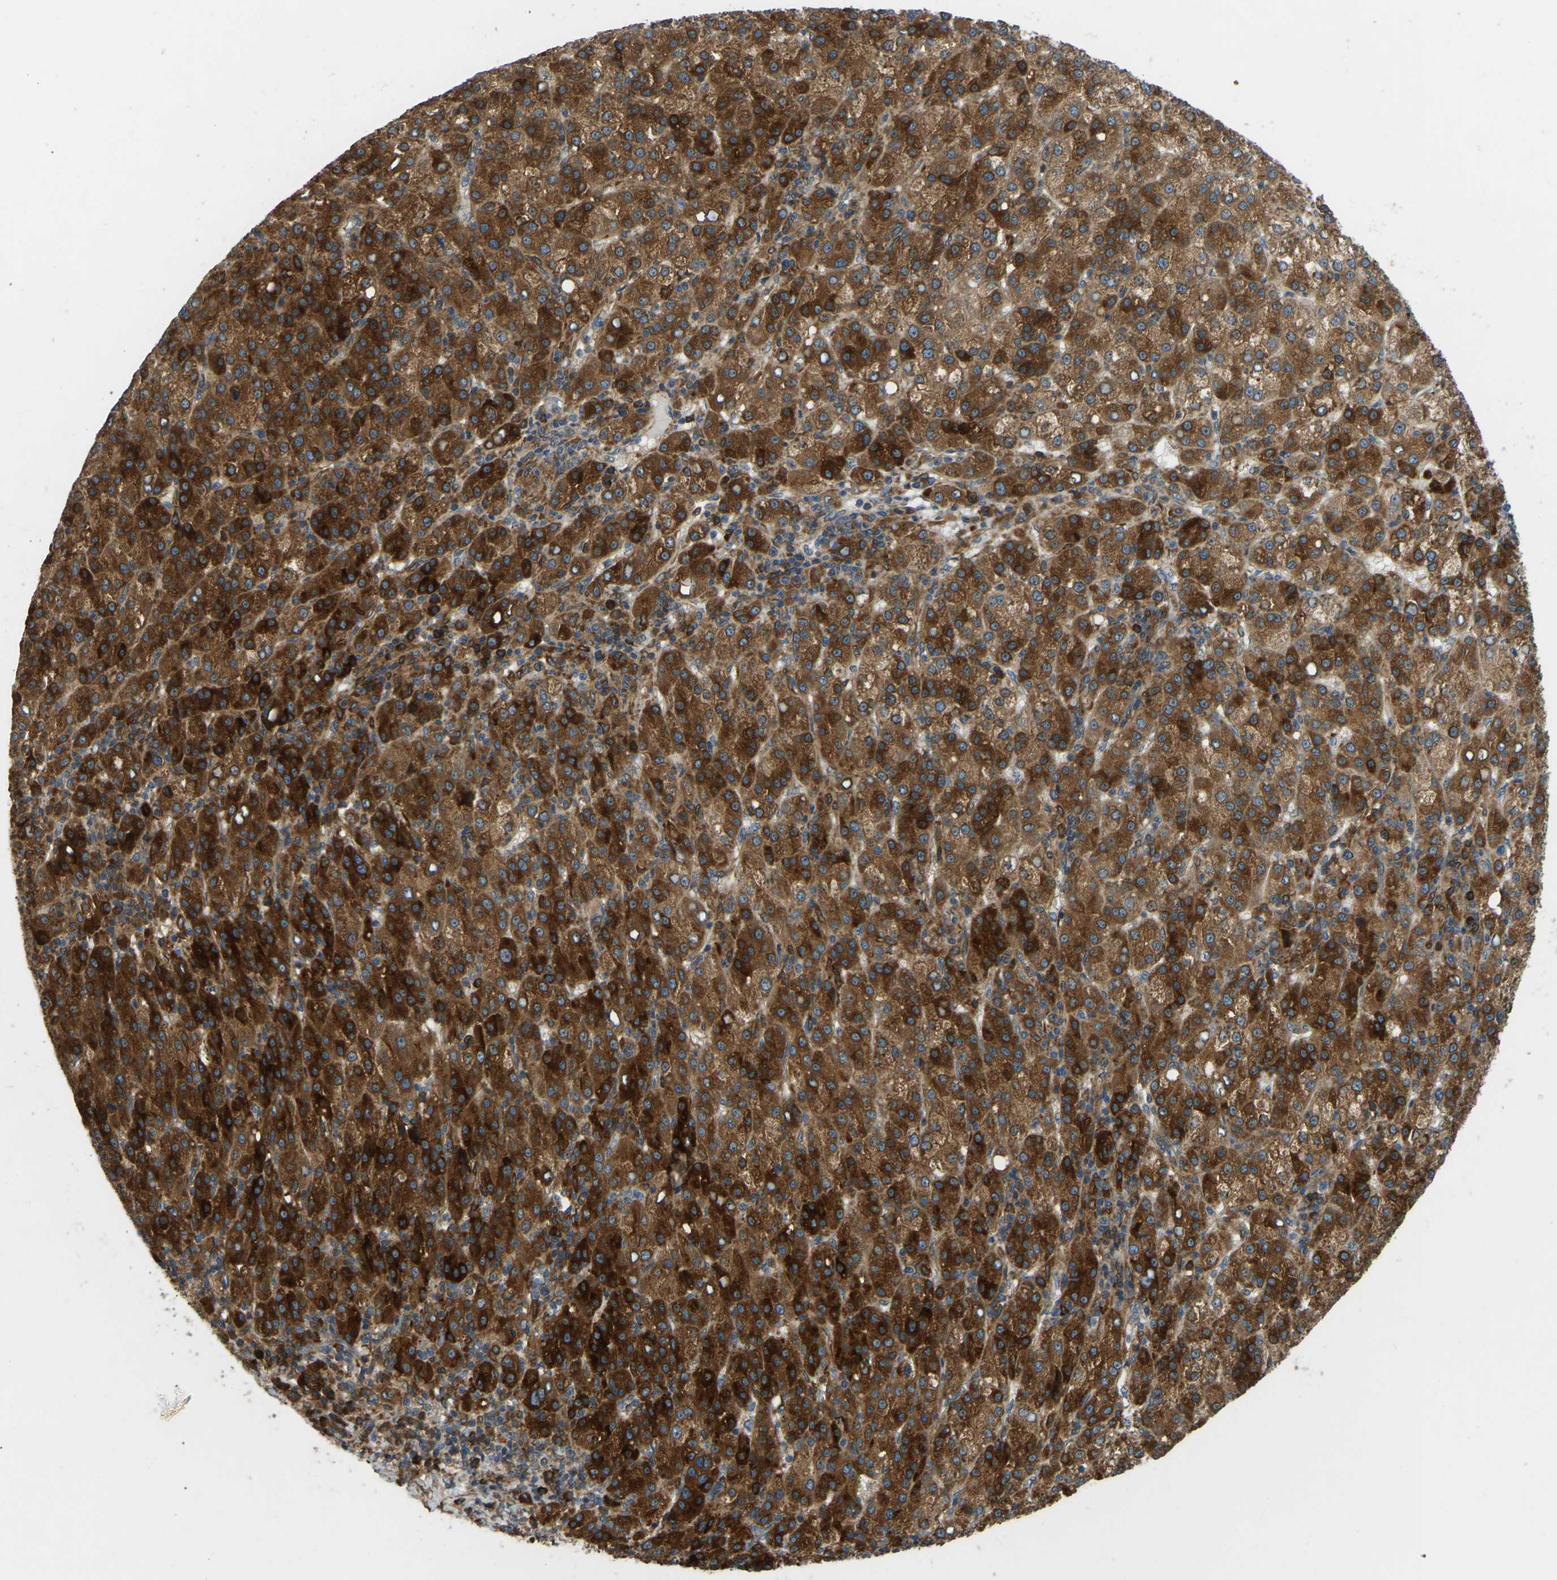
{"staining": {"intensity": "strong", "quantity": ">75%", "location": "cytoplasmic/membranous"}, "tissue": "liver cancer", "cell_type": "Tumor cells", "image_type": "cancer", "snomed": [{"axis": "morphology", "description": "Carcinoma, Hepatocellular, NOS"}, {"axis": "topography", "description": "Liver"}], "caption": "There is high levels of strong cytoplasmic/membranous staining in tumor cells of liver cancer (hepatocellular carcinoma), as demonstrated by immunohistochemical staining (brown color).", "gene": "OS9", "patient": {"sex": "female", "age": 58}}